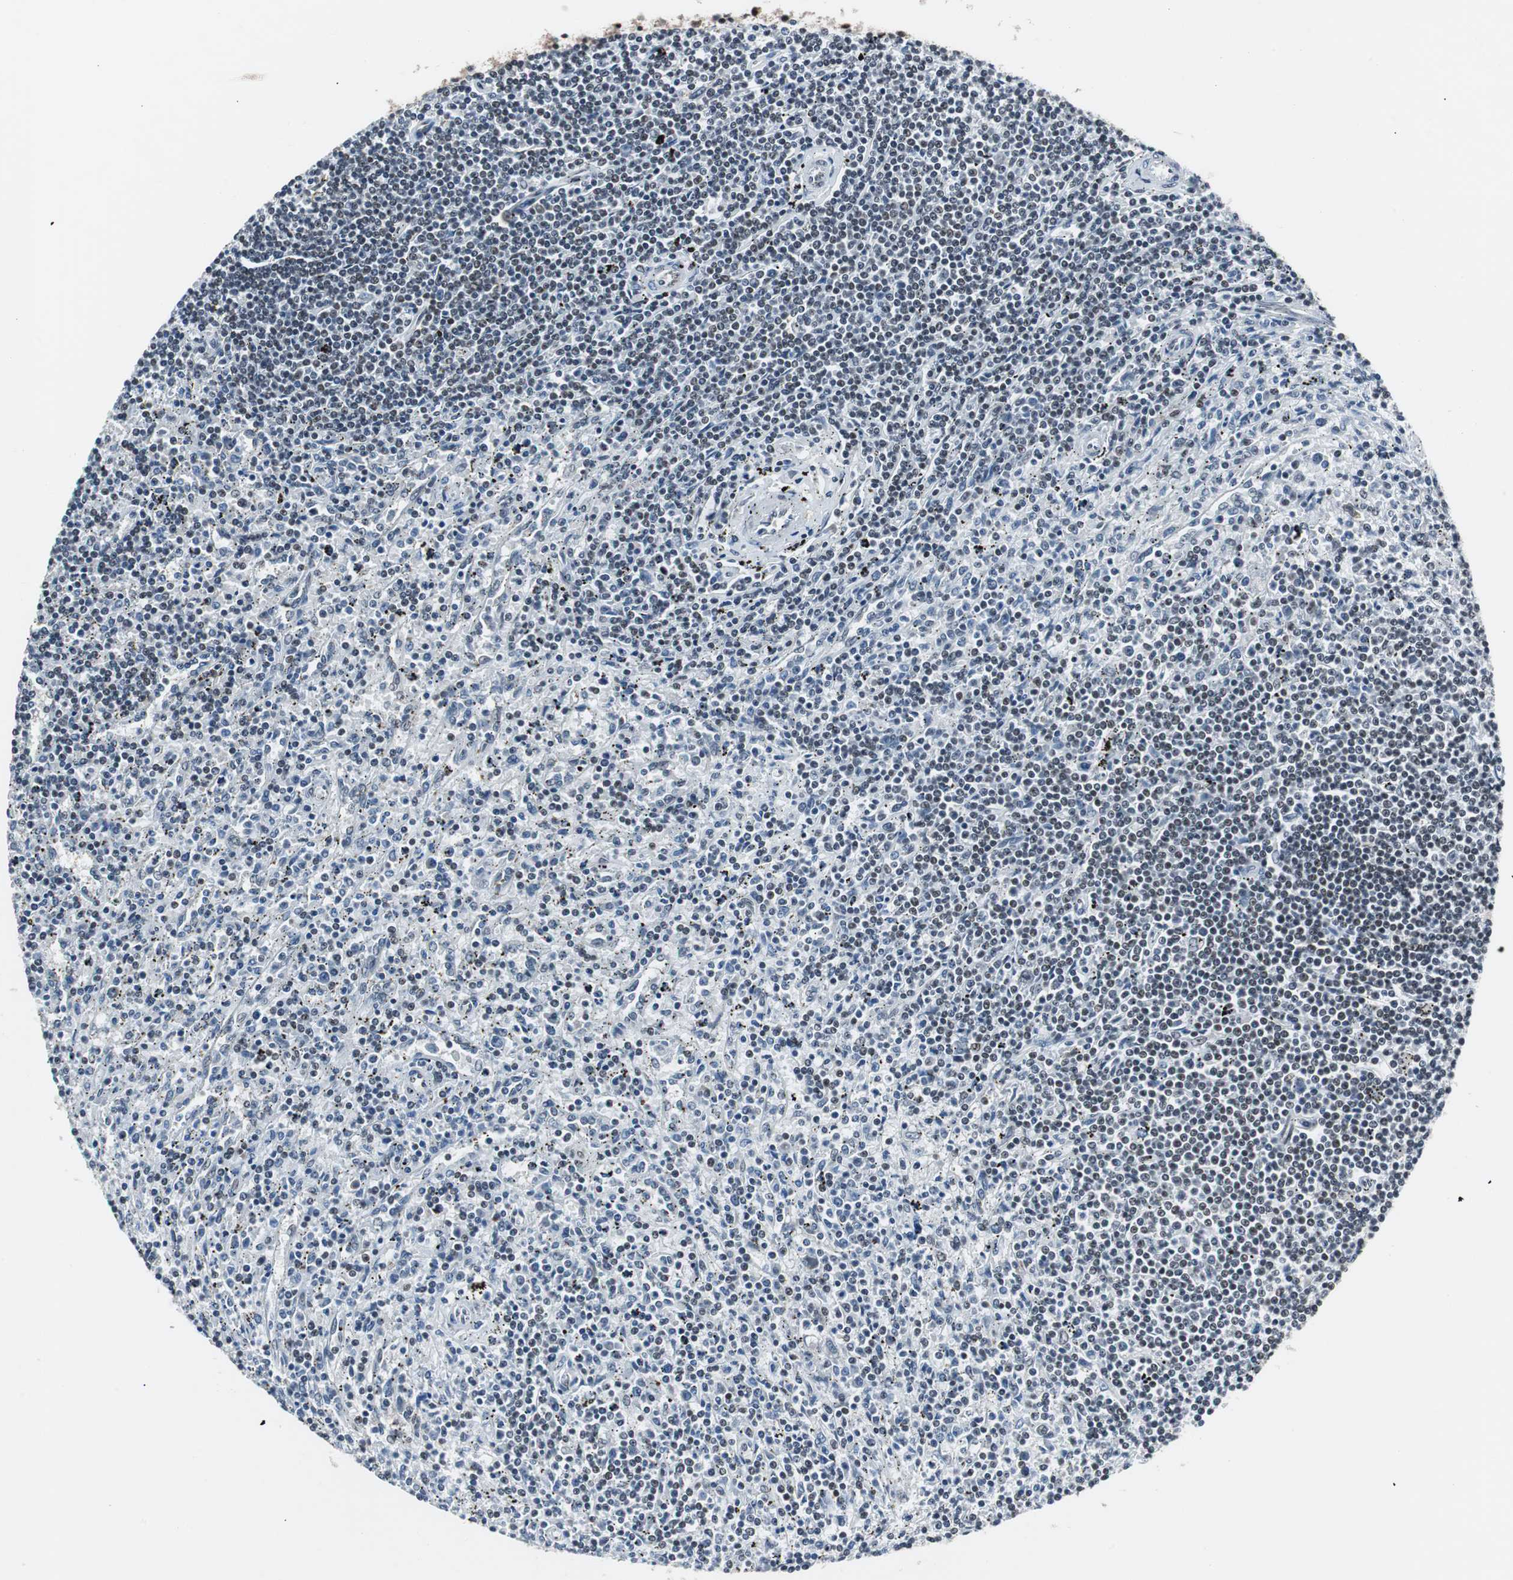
{"staining": {"intensity": "weak", "quantity": "25%-75%", "location": "nuclear"}, "tissue": "lymphoma", "cell_type": "Tumor cells", "image_type": "cancer", "snomed": [{"axis": "morphology", "description": "Malignant lymphoma, non-Hodgkin's type, Low grade"}, {"axis": "topography", "description": "Spleen"}], "caption": "IHC (DAB (3,3'-diaminobenzidine)) staining of human lymphoma exhibits weak nuclear protein positivity in about 25%-75% of tumor cells. Nuclei are stained in blue.", "gene": "ZHX2", "patient": {"sex": "male", "age": 76}}